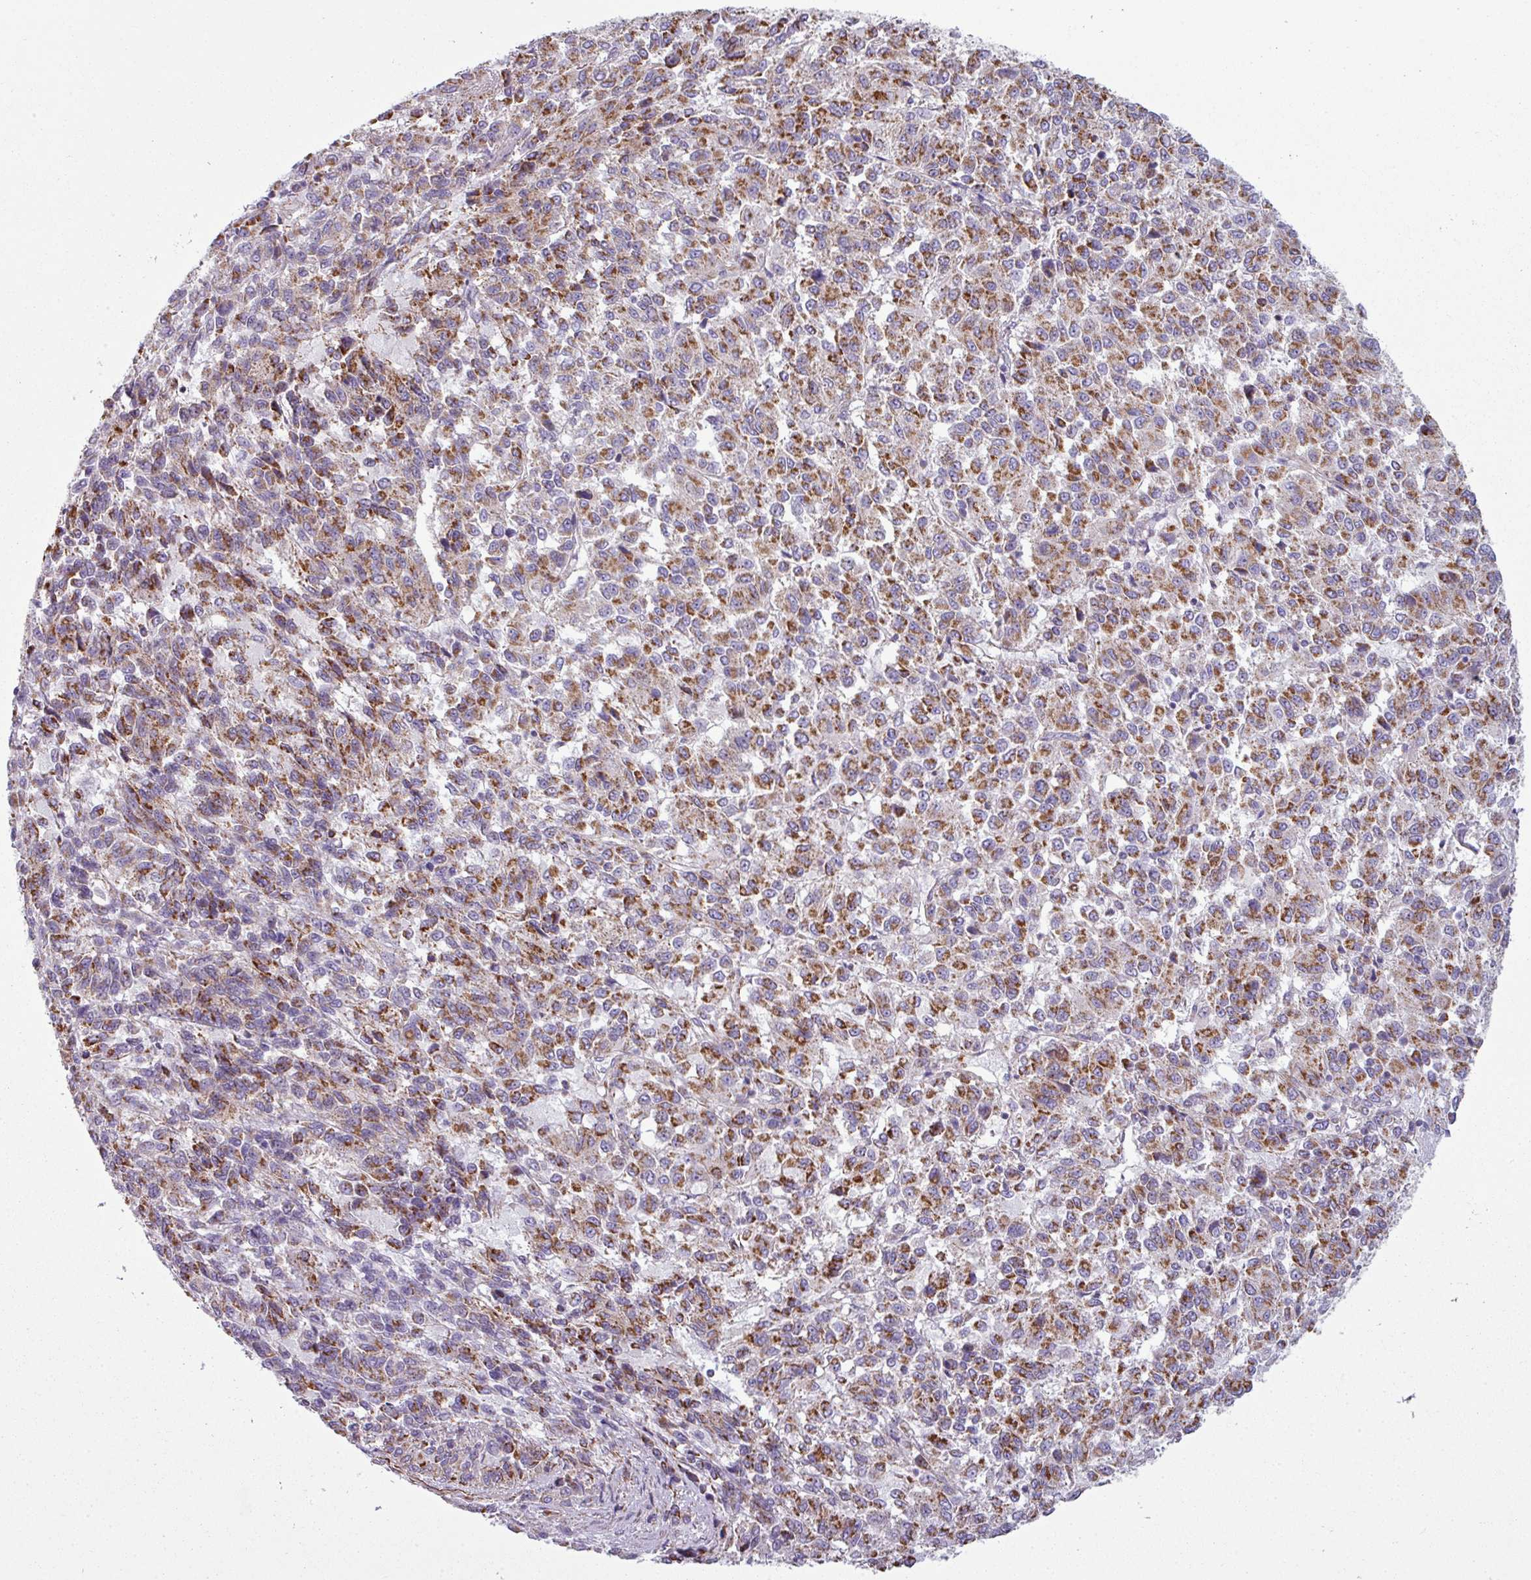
{"staining": {"intensity": "strong", "quantity": ">75%", "location": "cytoplasmic/membranous"}, "tissue": "melanoma", "cell_type": "Tumor cells", "image_type": "cancer", "snomed": [{"axis": "morphology", "description": "Malignant melanoma, Metastatic site"}, {"axis": "topography", "description": "Lung"}], "caption": "This photomicrograph demonstrates immunohistochemistry (IHC) staining of melanoma, with high strong cytoplasmic/membranous staining in about >75% of tumor cells.", "gene": "BTN2A2", "patient": {"sex": "male", "age": 64}}